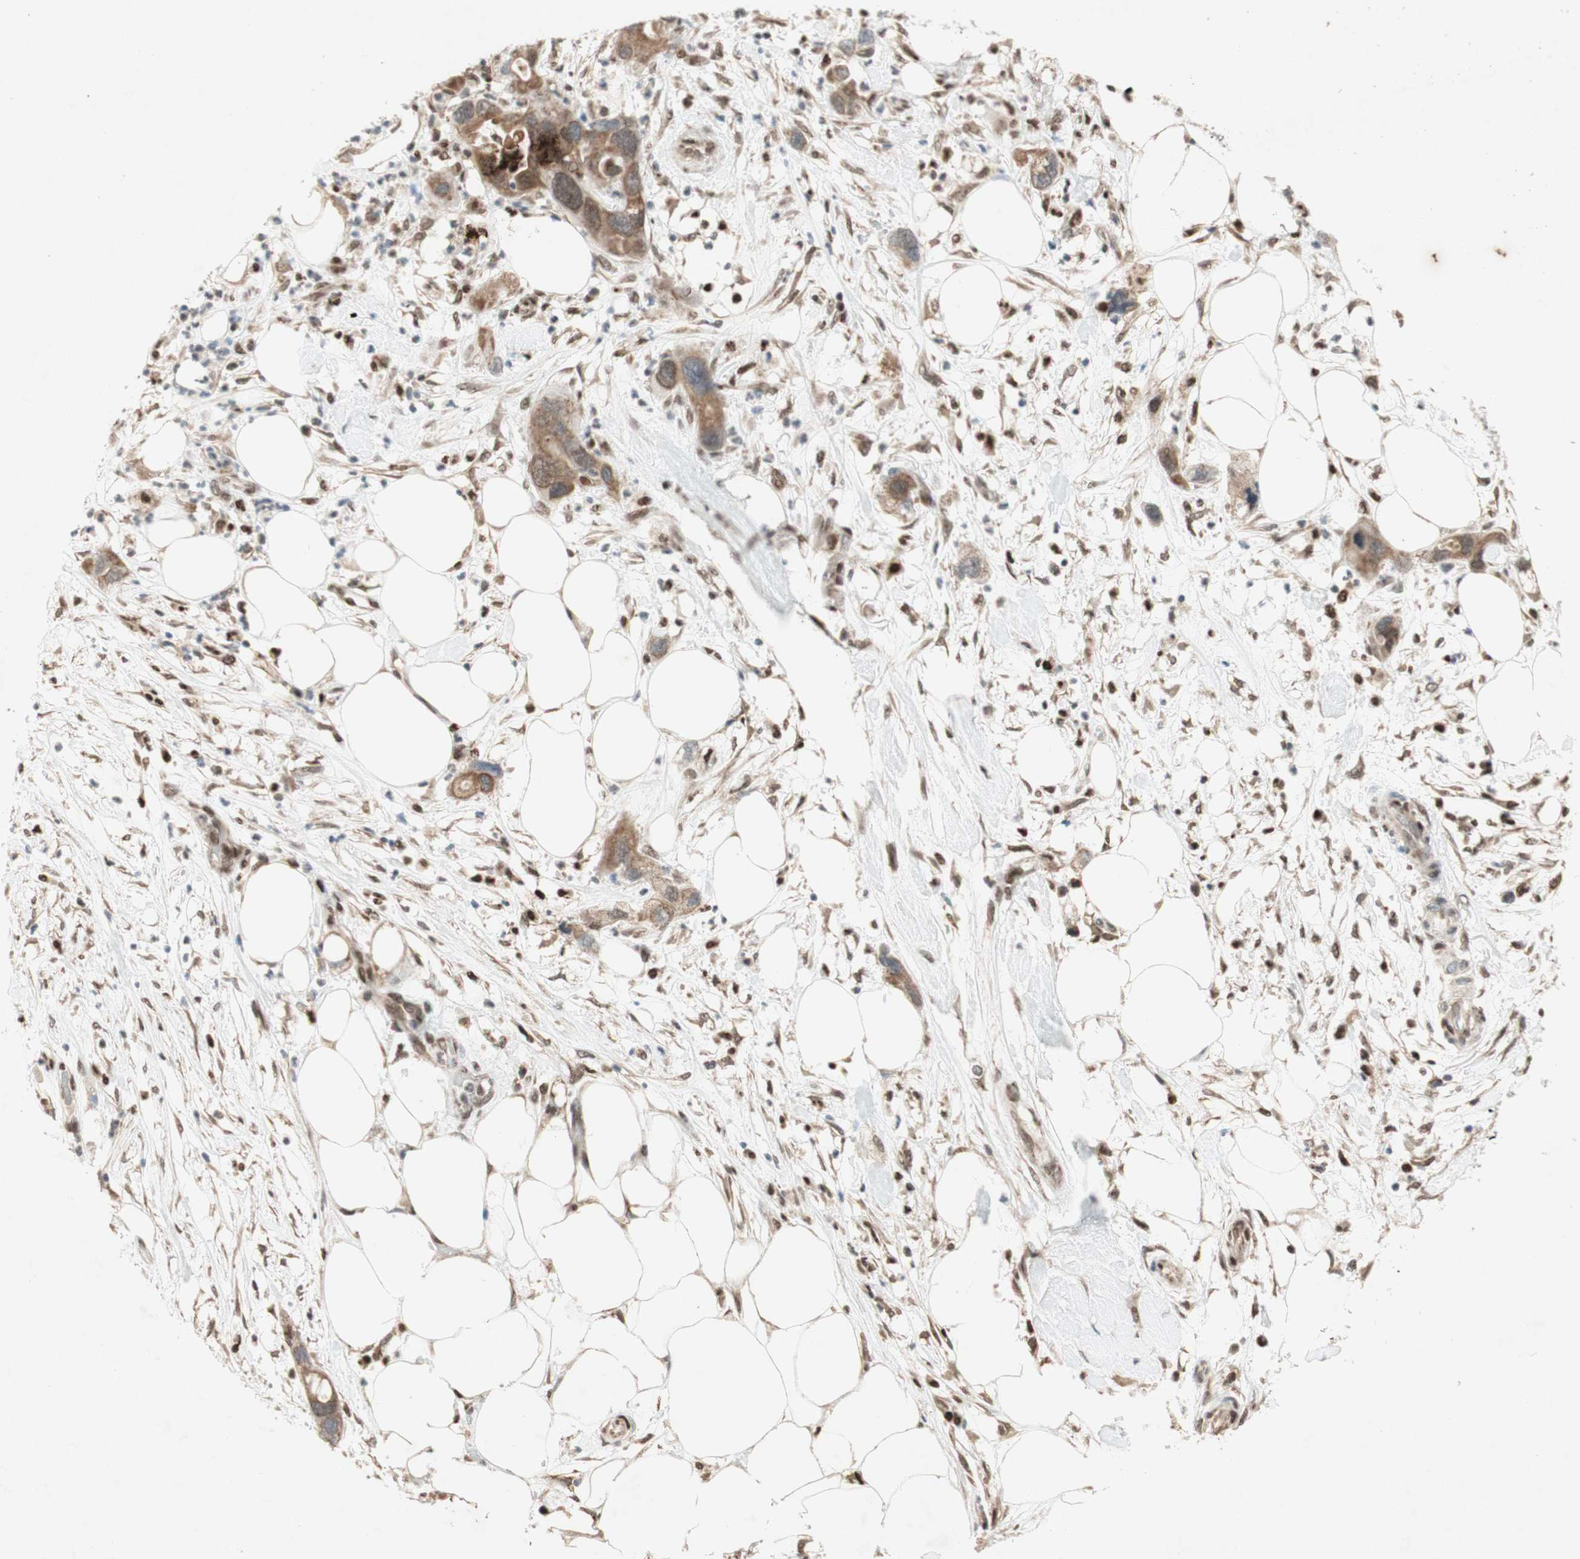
{"staining": {"intensity": "weak", "quantity": ">75%", "location": "cytoplasmic/membranous"}, "tissue": "pancreatic cancer", "cell_type": "Tumor cells", "image_type": "cancer", "snomed": [{"axis": "morphology", "description": "Adenocarcinoma, NOS"}, {"axis": "topography", "description": "Pancreas"}], "caption": "Protein expression analysis of human pancreatic cancer (adenocarcinoma) reveals weak cytoplasmic/membranous positivity in about >75% of tumor cells. (Stains: DAB (3,3'-diaminobenzidine) in brown, nuclei in blue, Microscopy: brightfield microscopy at high magnification).", "gene": "DNMT3A", "patient": {"sex": "female", "age": 71}}